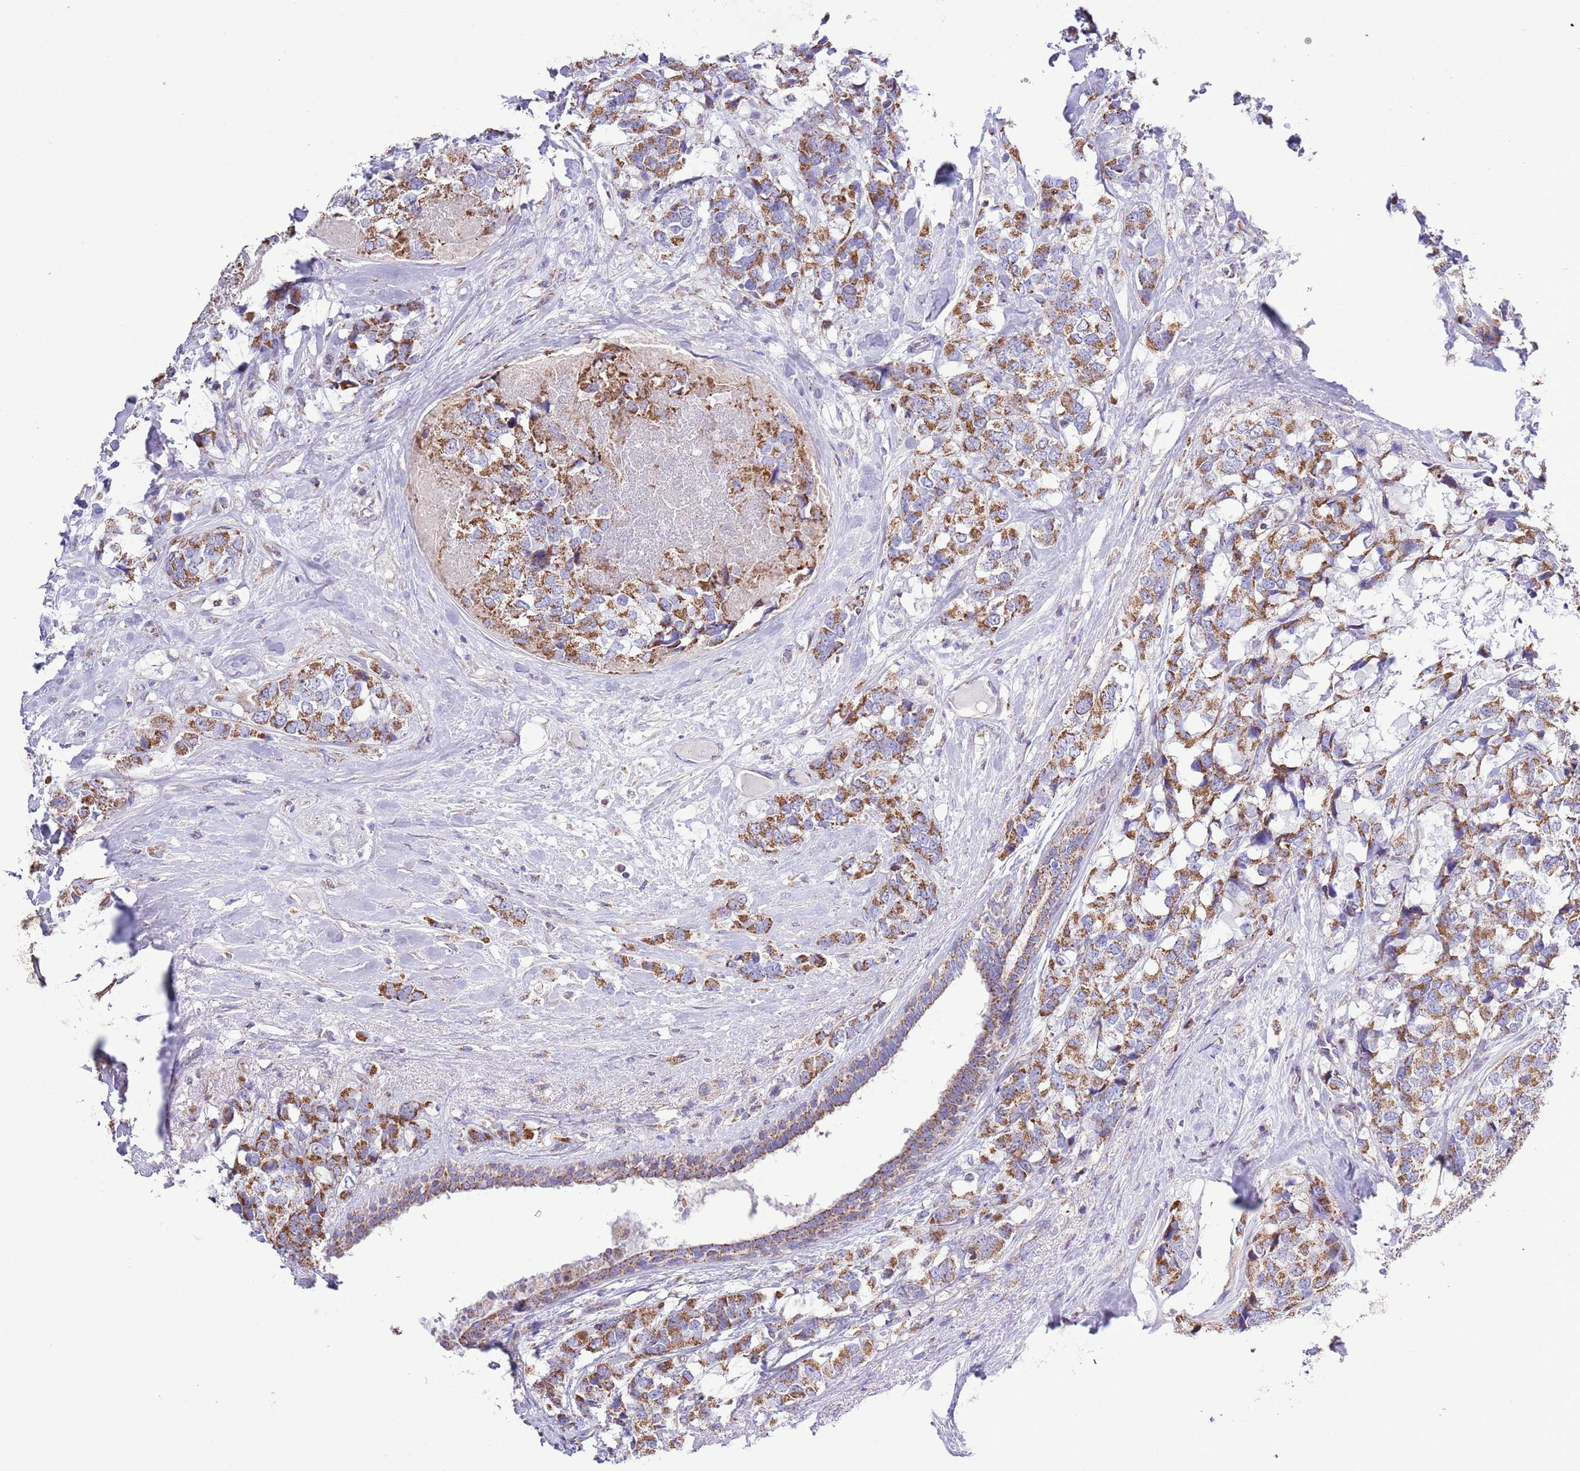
{"staining": {"intensity": "moderate", "quantity": ">75%", "location": "cytoplasmic/membranous"}, "tissue": "breast cancer", "cell_type": "Tumor cells", "image_type": "cancer", "snomed": [{"axis": "morphology", "description": "Lobular carcinoma"}, {"axis": "topography", "description": "Breast"}], "caption": "Immunohistochemical staining of breast cancer (lobular carcinoma) displays medium levels of moderate cytoplasmic/membranous staining in approximately >75% of tumor cells.", "gene": "TEKTIP1", "patient": {"sex": "female", "age": 59}}